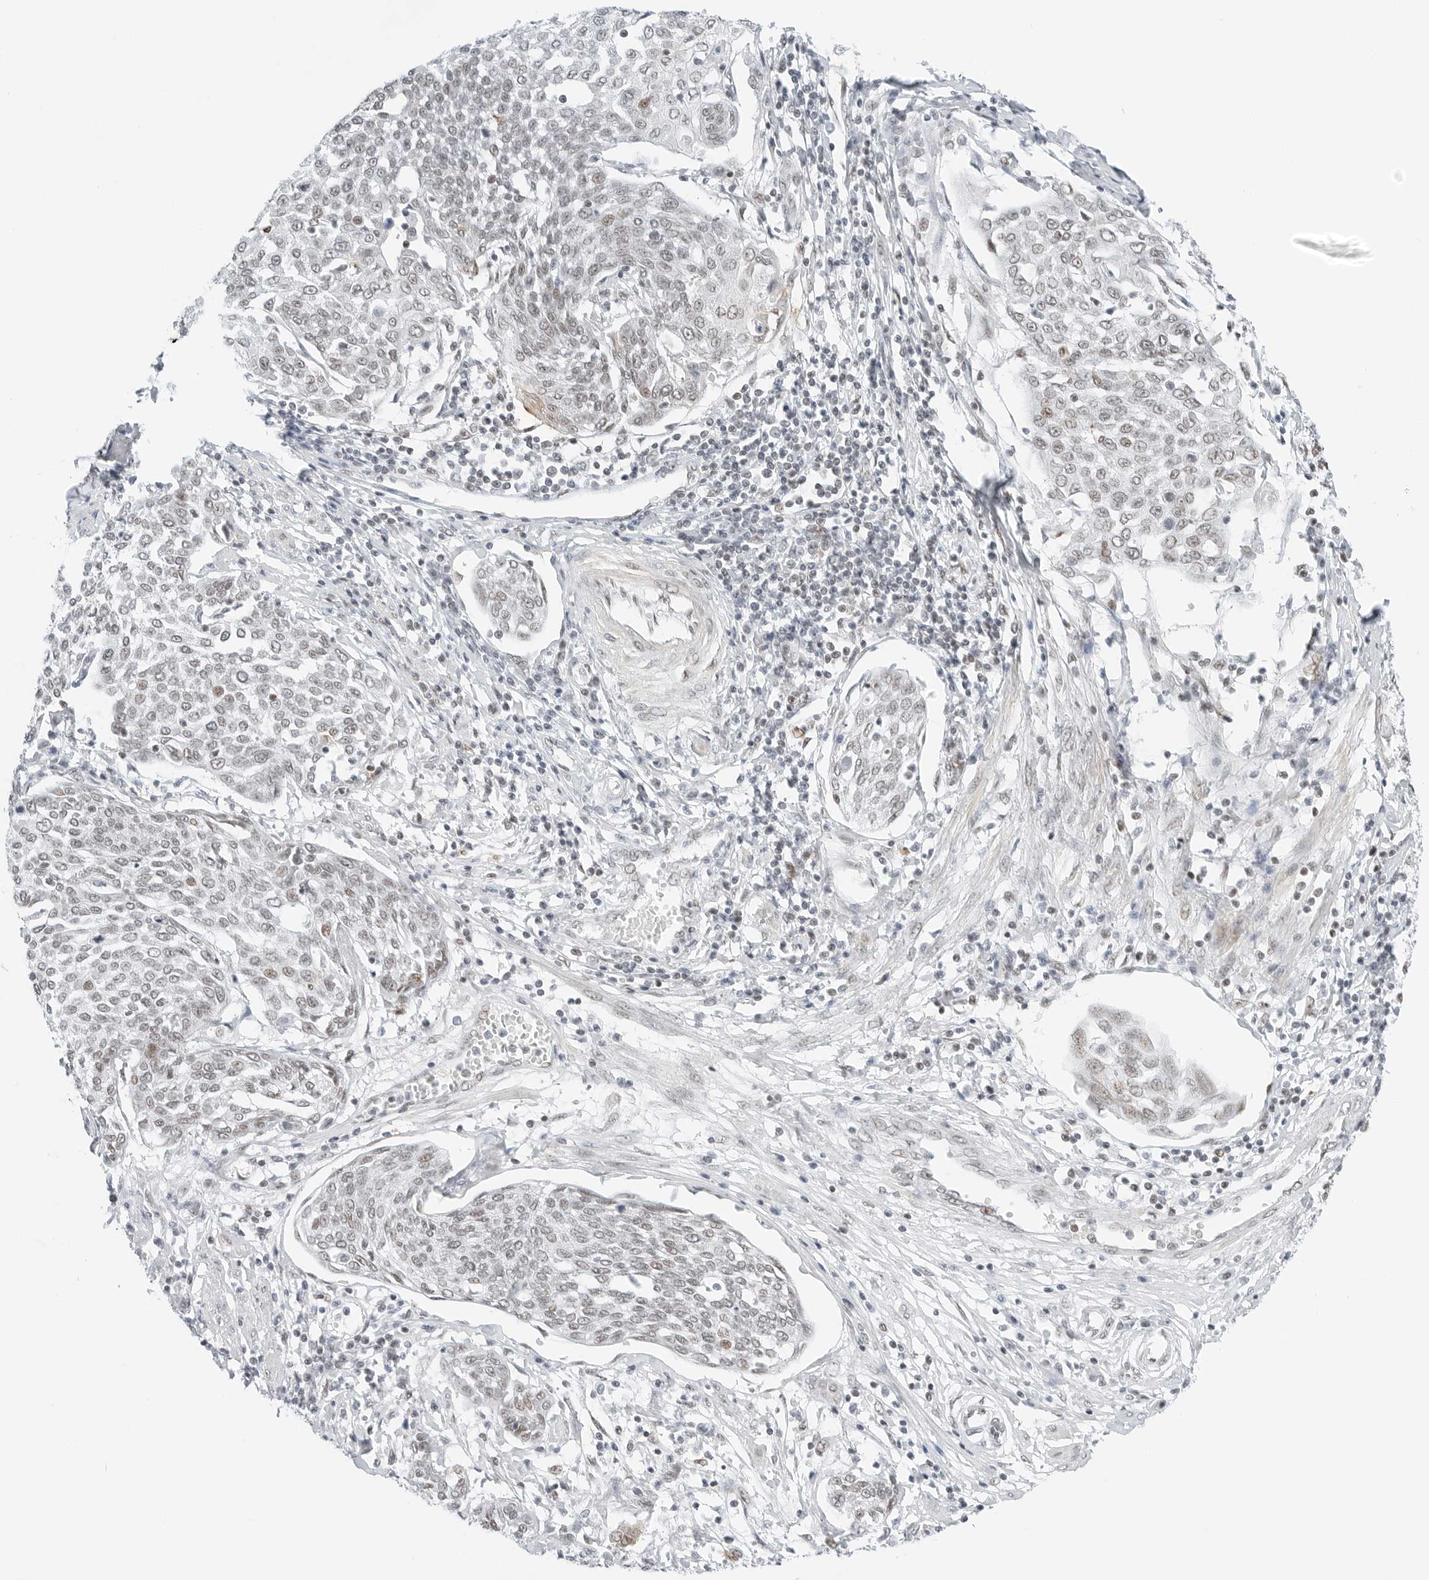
{"staining": {"intensity": "weak", "quantity": "25%-75%", "location": "nuclear"}, "tissue": "cervical cancer", "cell_type": "Tumor cells", "image_type": "cancer", "snomed": [{"axis": "morphology", "description": "Squamous cell carcinoma, NOS"}, {"axis": "topography", "description": "Cervix"}], "caption": "Brown immunohistochemical staining in cervical squamous cell carcinoma displays weak nuclear staining in approximately 25%-75% of tumor cells.", "gene": "CRTC2", "patient": {"sex": "female", "age": 34}}